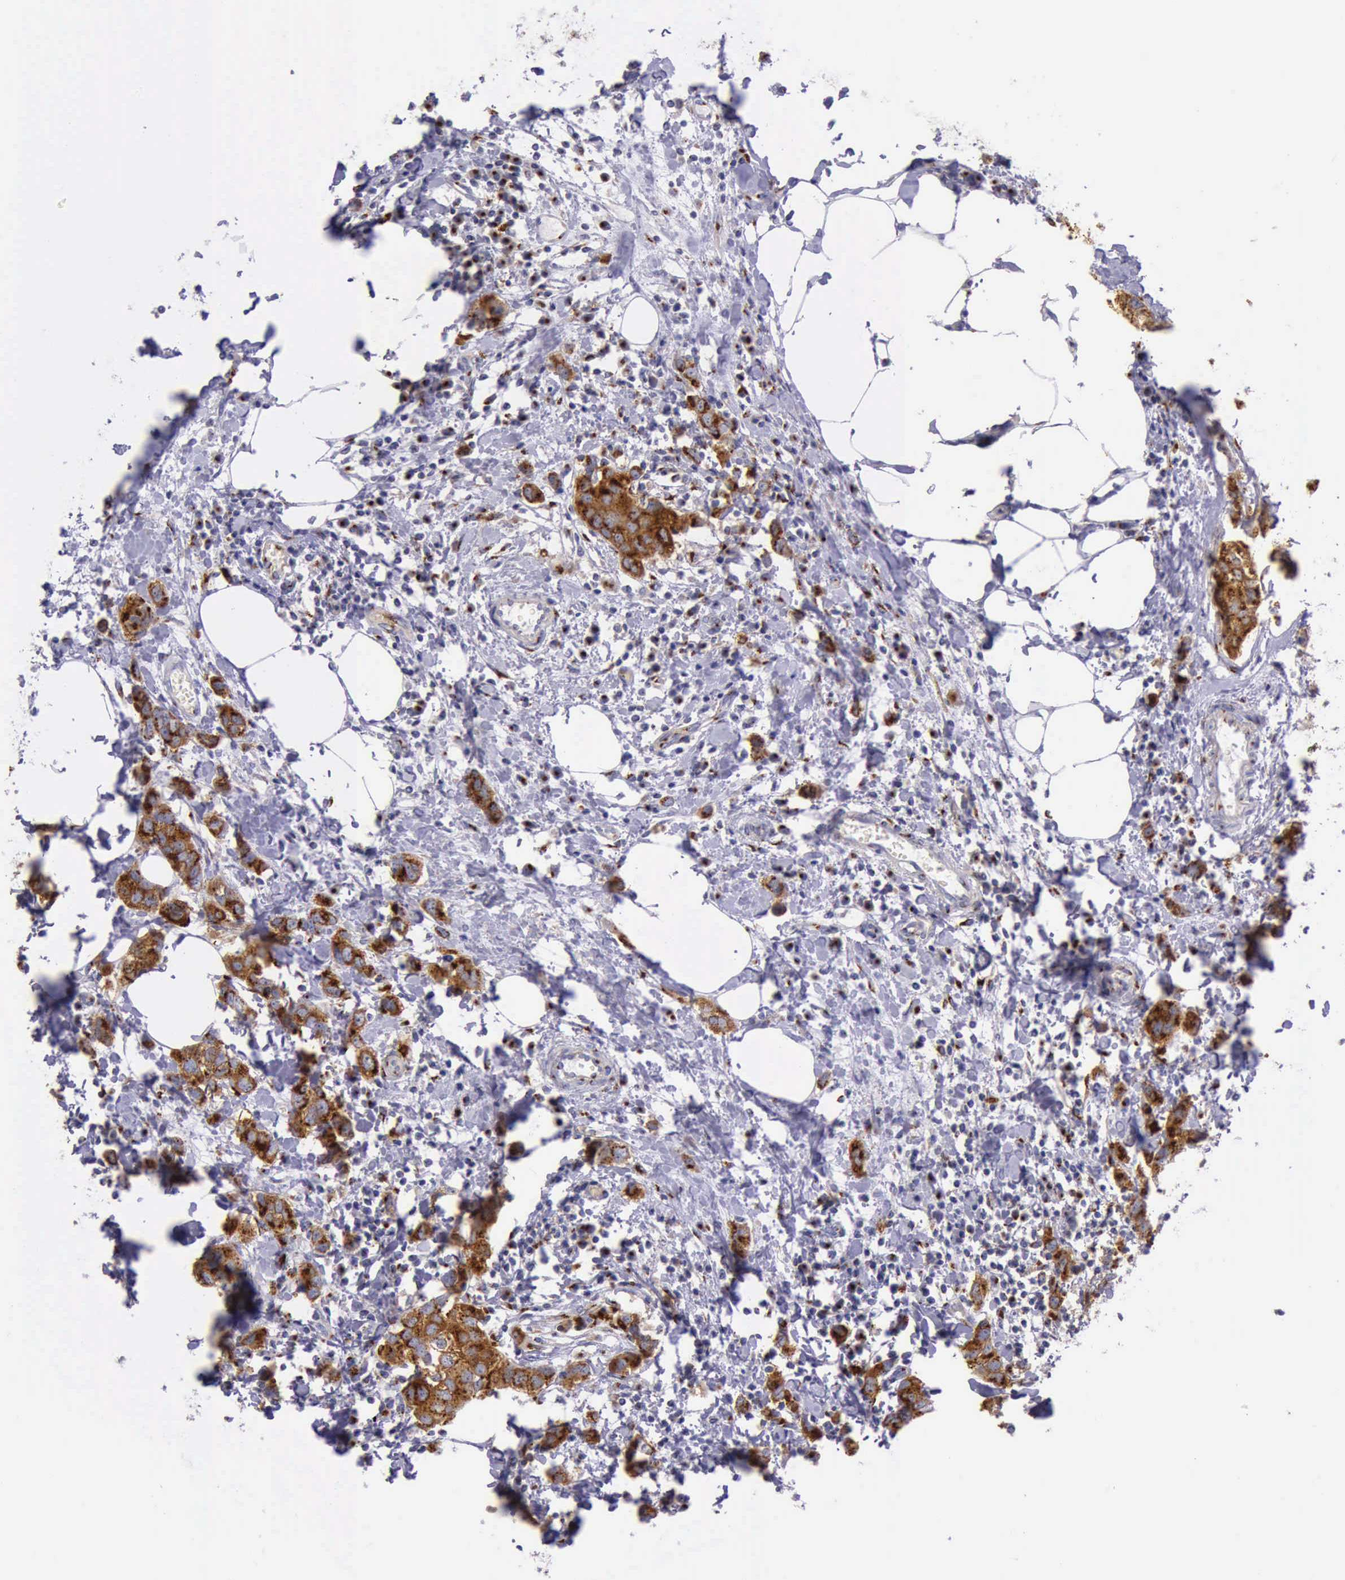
{"staining": {"intensity": "strong", "quantity": ">75%", "location": "cytoplasmic/membranous"}, "tissue": "breast cancer", "cell_type": "Tumor cells", "image_type": "cancer", "snomed": [{"axis": "morphology", "description": "Normal tissue, NOS"}, {"axis": "morphology", "description": "Duct carcinoma"}, {"axis": "topography", "description": "Breast"}], "caption": "Breast cancer (intraductal carcinoma) stained with DAB (3,3'-diaminobenzidine) immunohistochemistry (IHC) exhibits high levels of strong cytoplasmic/membranous expression in approximately >75% of tumor cells. The protein of interest is stained brown, and the nuclei are stained in blue (DAB (3,3'-diaminobenzidine) IHC with brightfield microscopy, high magnification).", "gene": "GOLGA5", "patient": {"sex": "female", "age": 50}}